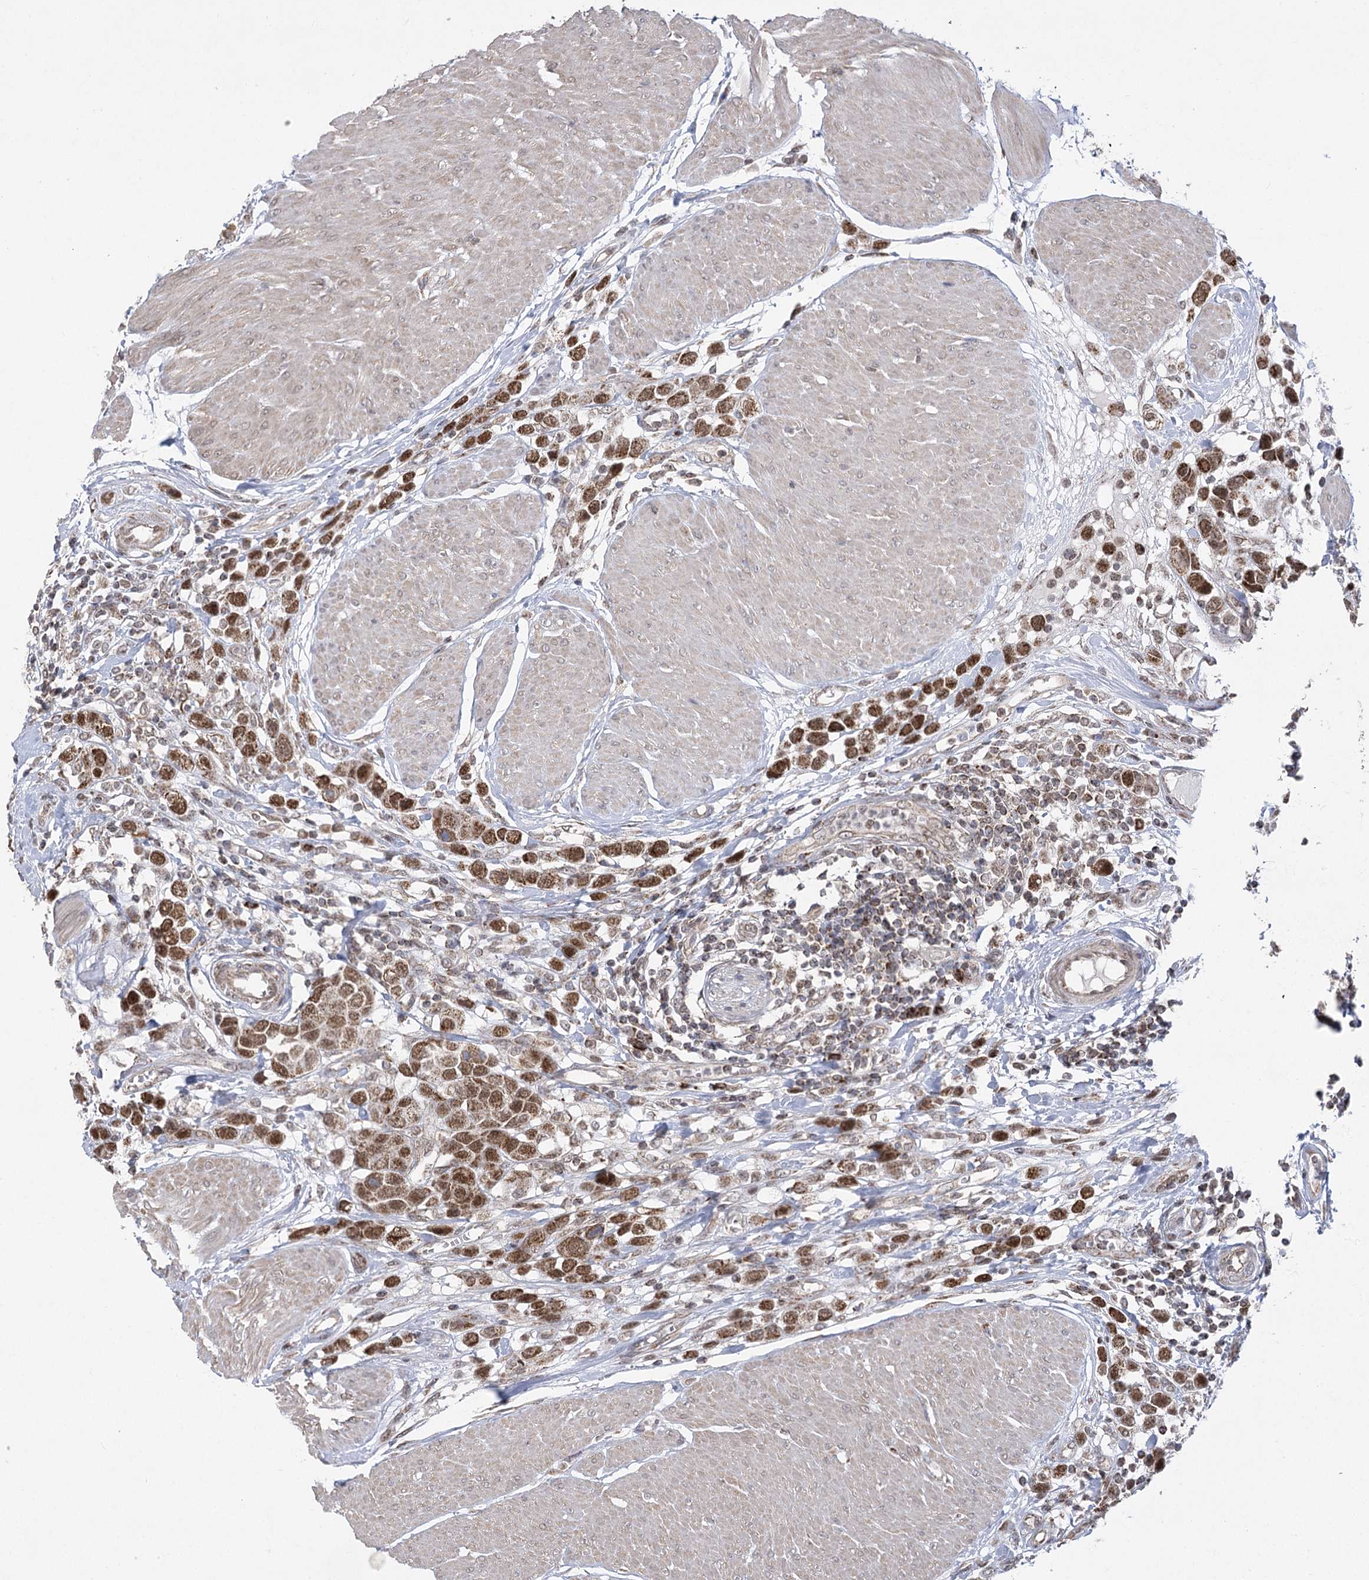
{"staining": {"intensity": "strong", "quantity": ">75%", "location": "nuclear"}, "tissue": "urothelial cancer", "cell_type": "Tumor cells", "image_type": "cancer", "snomed": [{"axis": "morphology", "description": "Urothelial carcinoma, High grade"}, {"axis": "topography", "description": "Urinary bladder"}], "caption": "Brown immunohistochemical staining in high-grade urothelial carcinoma demonstrates strong nuclear positivity in about >75% of tumor cells.", "gene": "SLC4A1AP", "patient": {"sex": "male", "age": 50}}